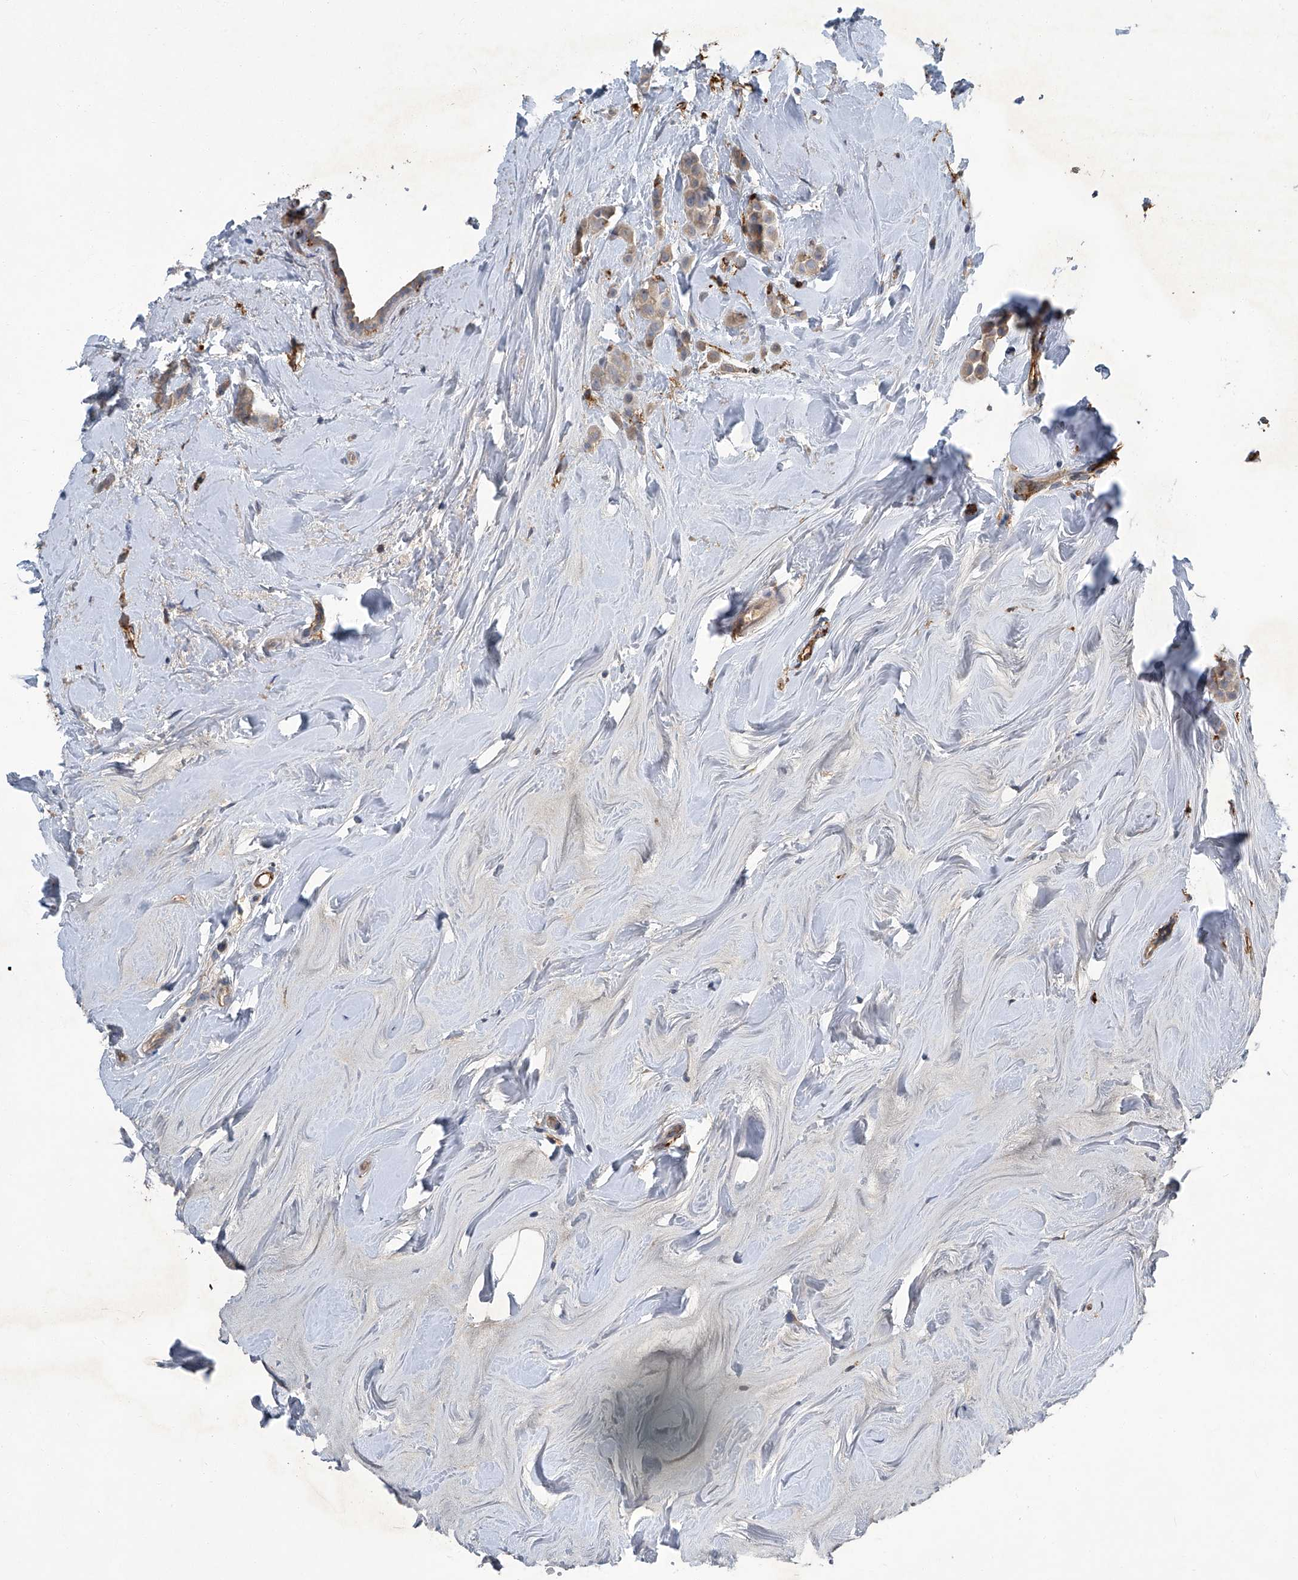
{"staining": {"intensity": "weak", "quantity": ">75%", "location": "cytoplasmic/membranous"}, "tissue": "breast cancer", "cell_type": "Tumor cells", "image_type": "cancer", "snomed": [{"axis": "morphology", "description": "Lobular carcinoma"}, {"axis": "topography", "description": "Breast"}], "caption": "DAB (3,3'-diaminobenzidine) immunohistochemical staining of human breast lobular carcinoma reveals weak cytoplasmic/membranous protein positivity in about >75% of tumor cells.", "gene": "FAM167A", "patient": {"sex": "female", "age": 47}}